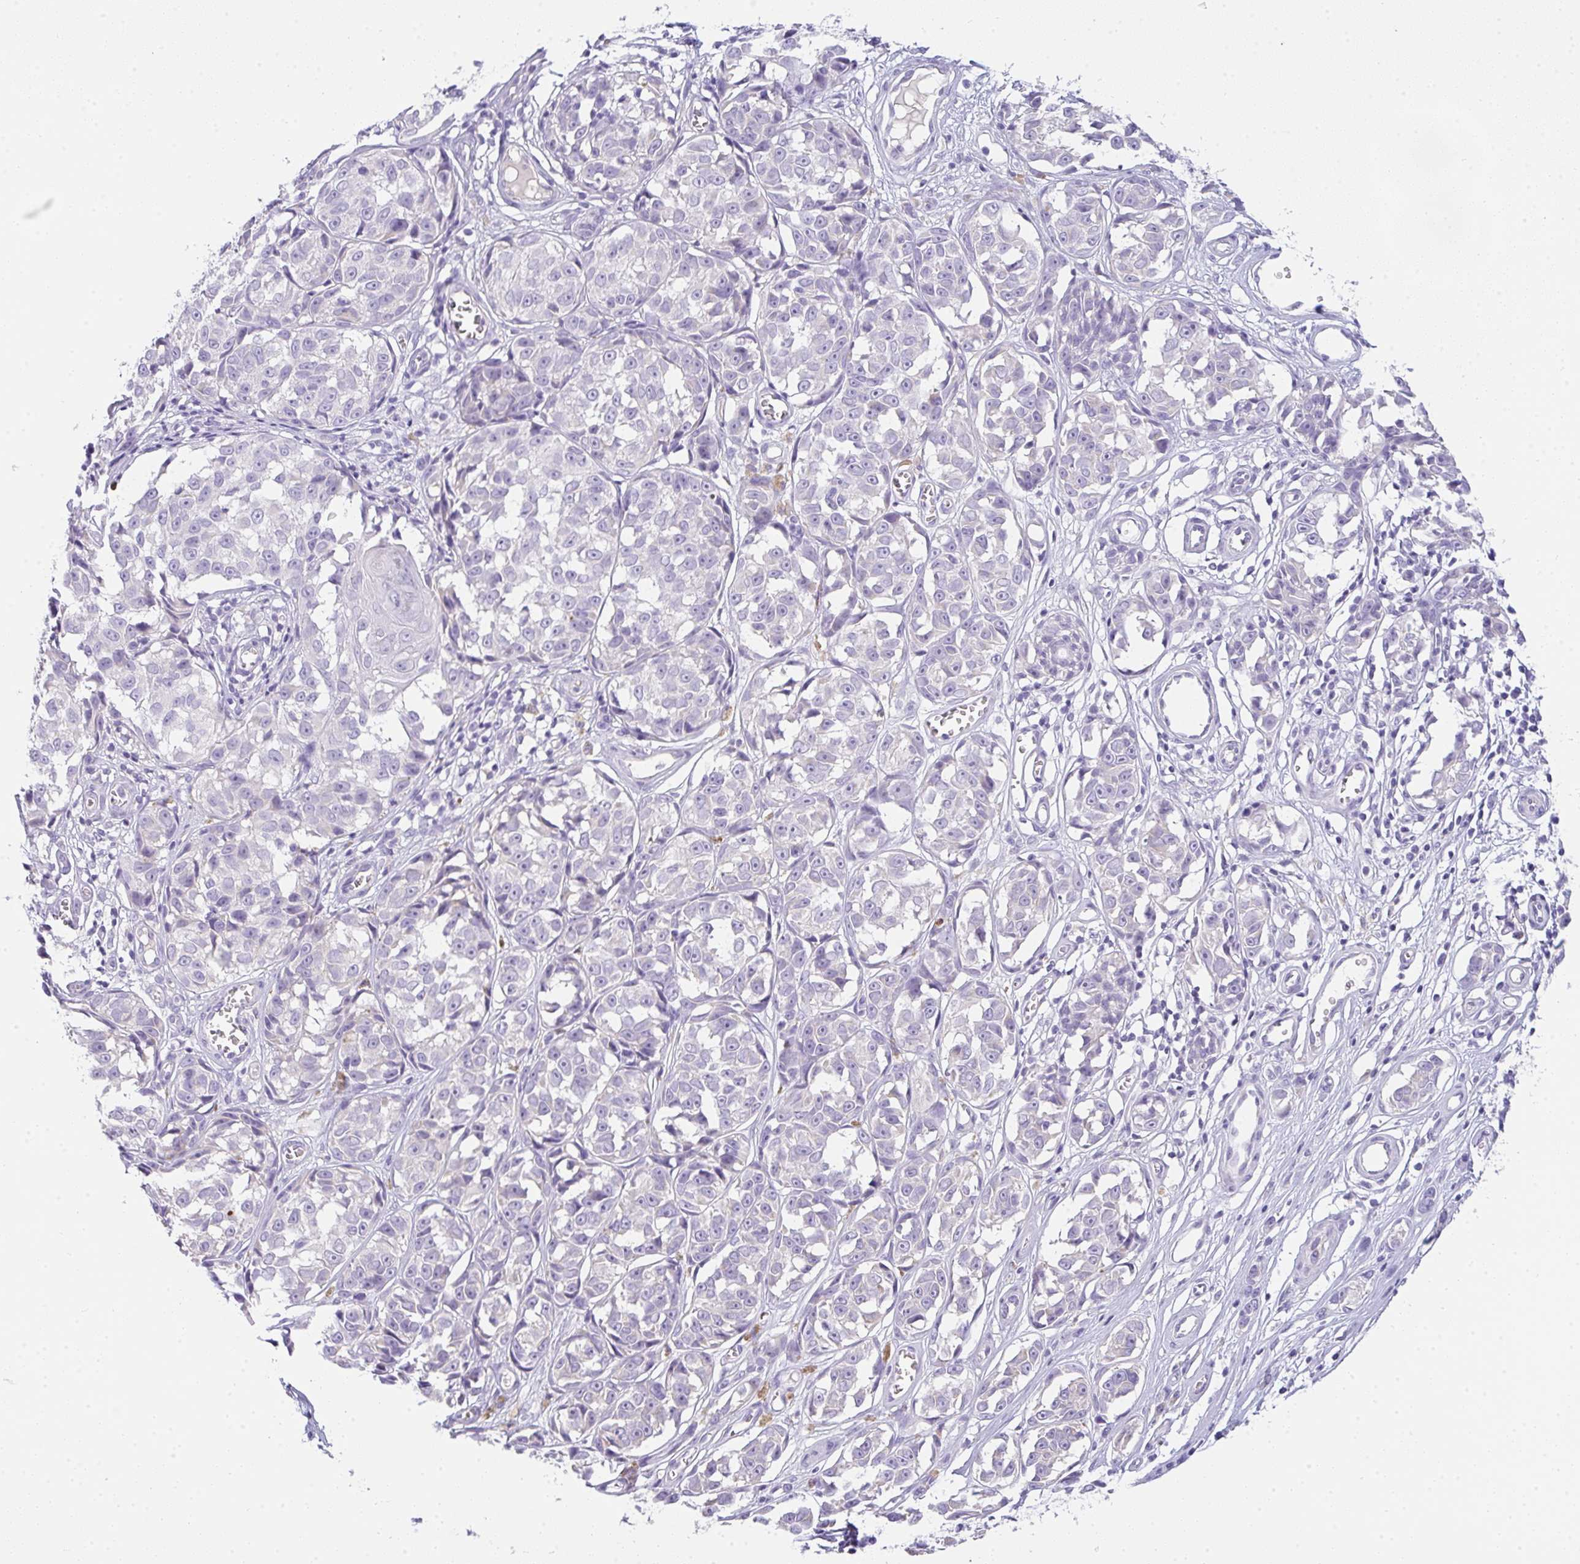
{"staining": {"intensity": "negative", "quantity": "none", "location": "none"}, "tissue": "melanoma", "cell_type": "Tumor cells", "image_type": "cancer", "snomed": [{"axis": "morphology", "description": "Malignant melanoma, NOS"}, {"axis": "topography", "description": "Skin"}], "caption": "Immunohistochemistry micrograph of human melanoma stained for a protein (brown), which exhibits no staining in tumor cells. Nuclei are stained in blue.", "gene": "COX7B", "patient": {"sex": "male", "age": 73}}